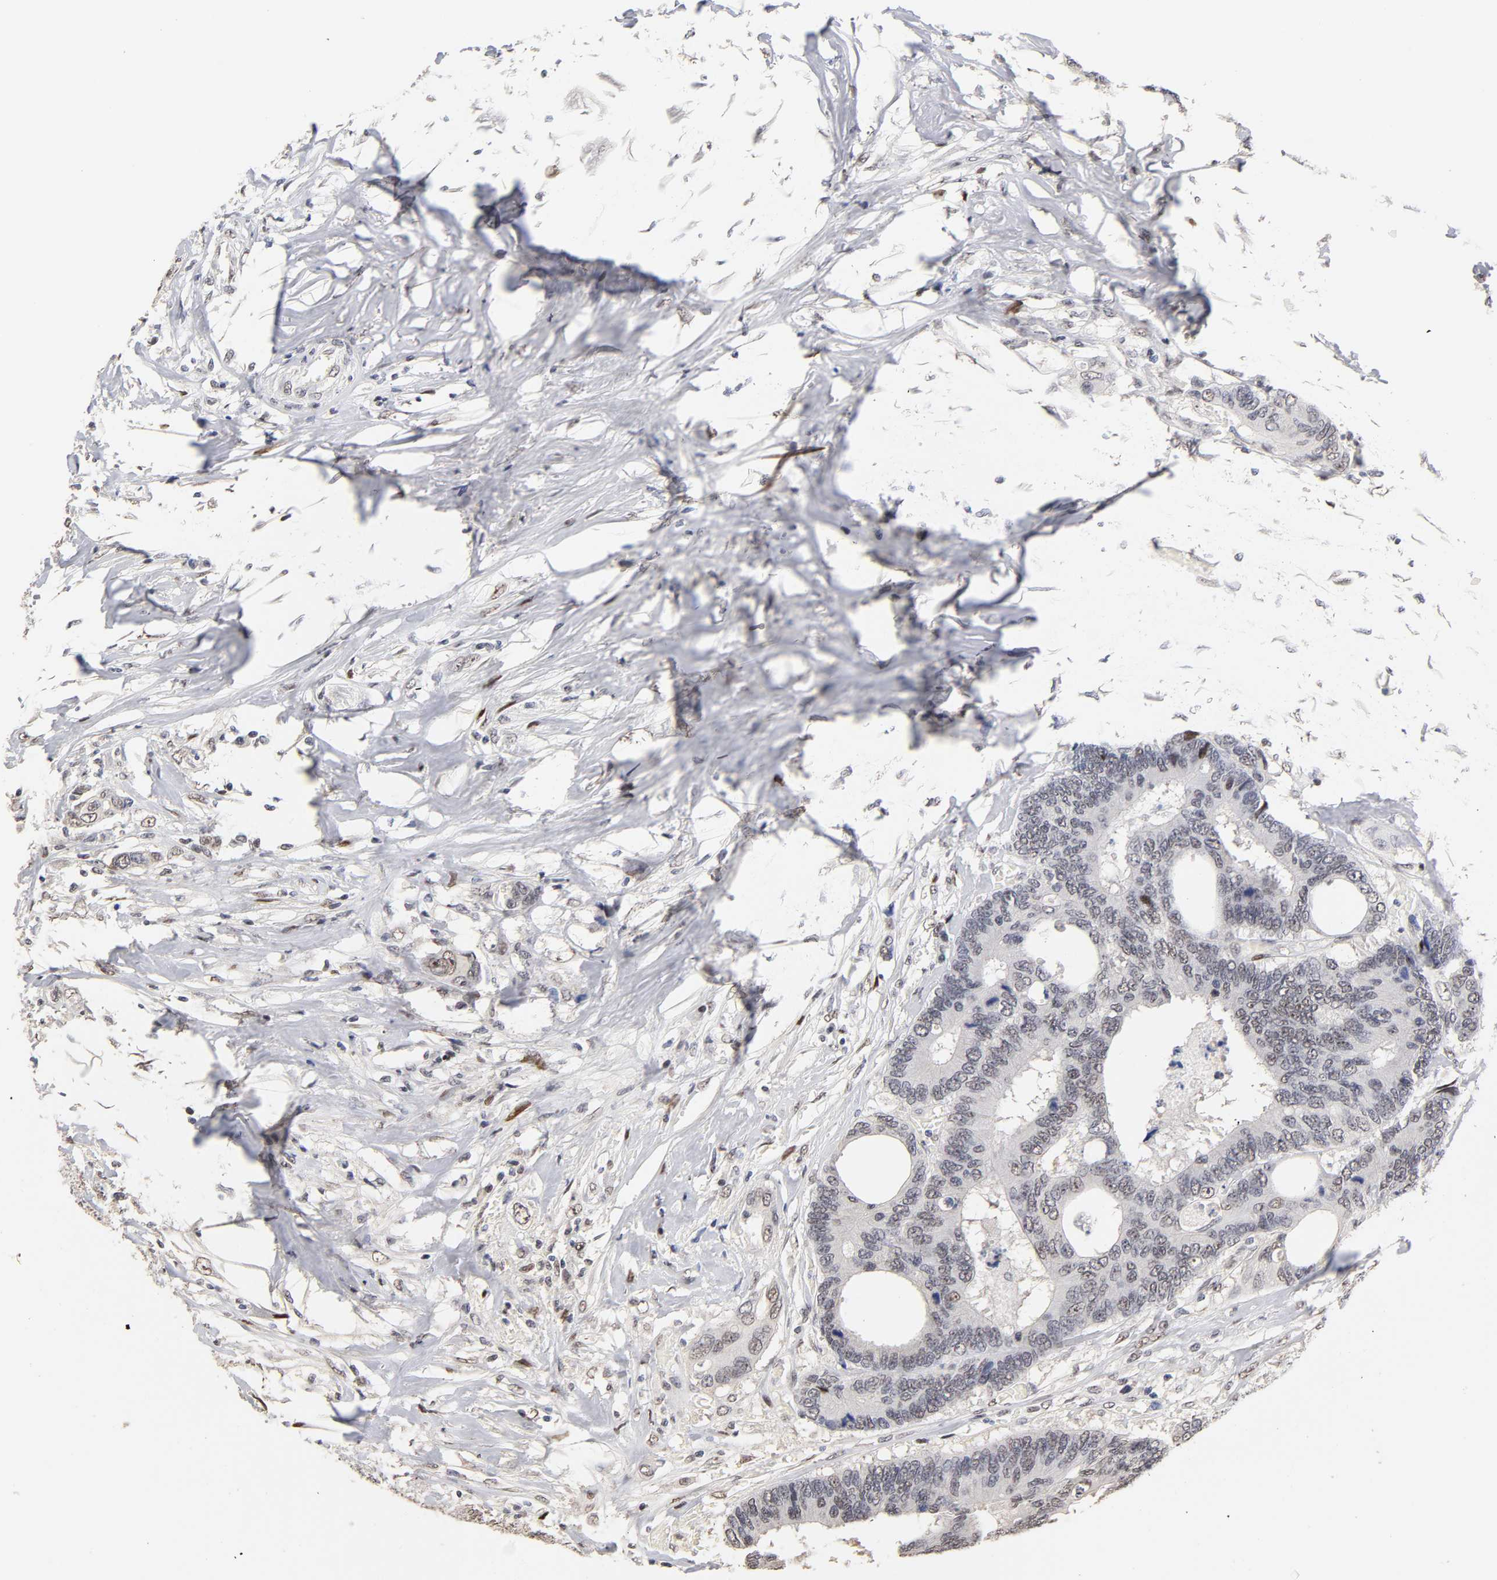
{"staining": {"intensity": "weak", "quantity": "25%-75%", "location": "nuclear"}, "tissue": "colorectal cancer", "cell_type": "Tumor cells", "image_type": "cancer", "snomed": [{"axis": "morphology", "description": "Adenocarcinoma, NOS"}, {"axis": "topography", "description": "Rectum"}], "caption": "A histopathology image of human colorectal cancer (adenocarcinoma) stained for a protein exhibits weak nuclear brown staining in tumor cells.", "gene": "TP53RK", "patient": {"sex": "male", "age": 55}}